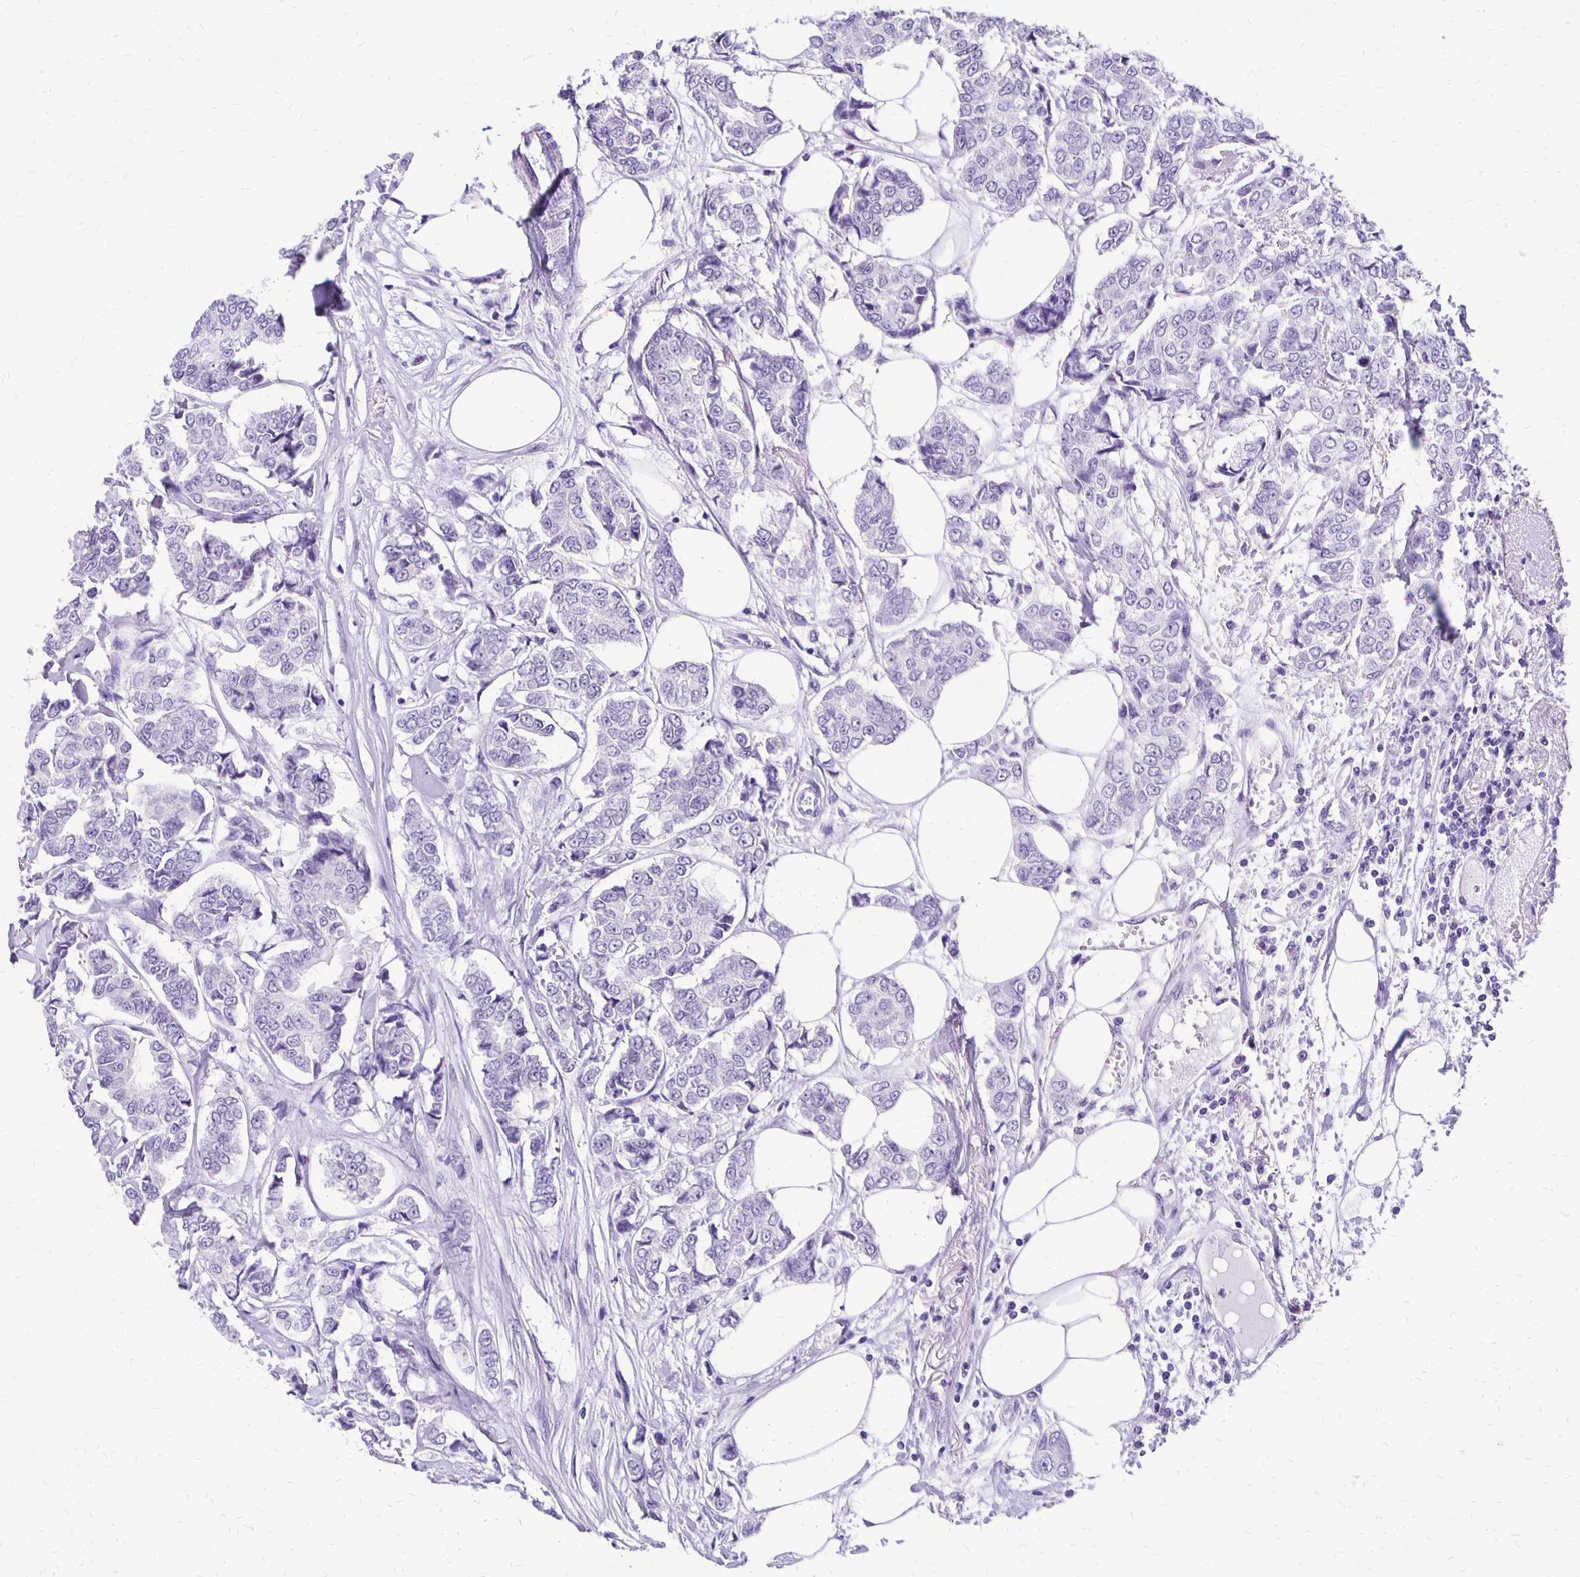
{"staining": {"intensity": "negative", "quantity": "none", "location": "none"}, "tissue": "breast cancer", "cell_type": "Tumor cells", "image_type": "cancer", "snomed": [{"axis": "morphology", "description": "Duct carcinoma"}, {"axis": "topography", "description": "Breast"}], "caption": "A high-resolution photomicrograph shows immunohistochemistry staining of breast cancer, which reveals no significant expression in tumor cells.", "gene": "ANKRD45", "patient": {"sex": "female", "age": 94}}